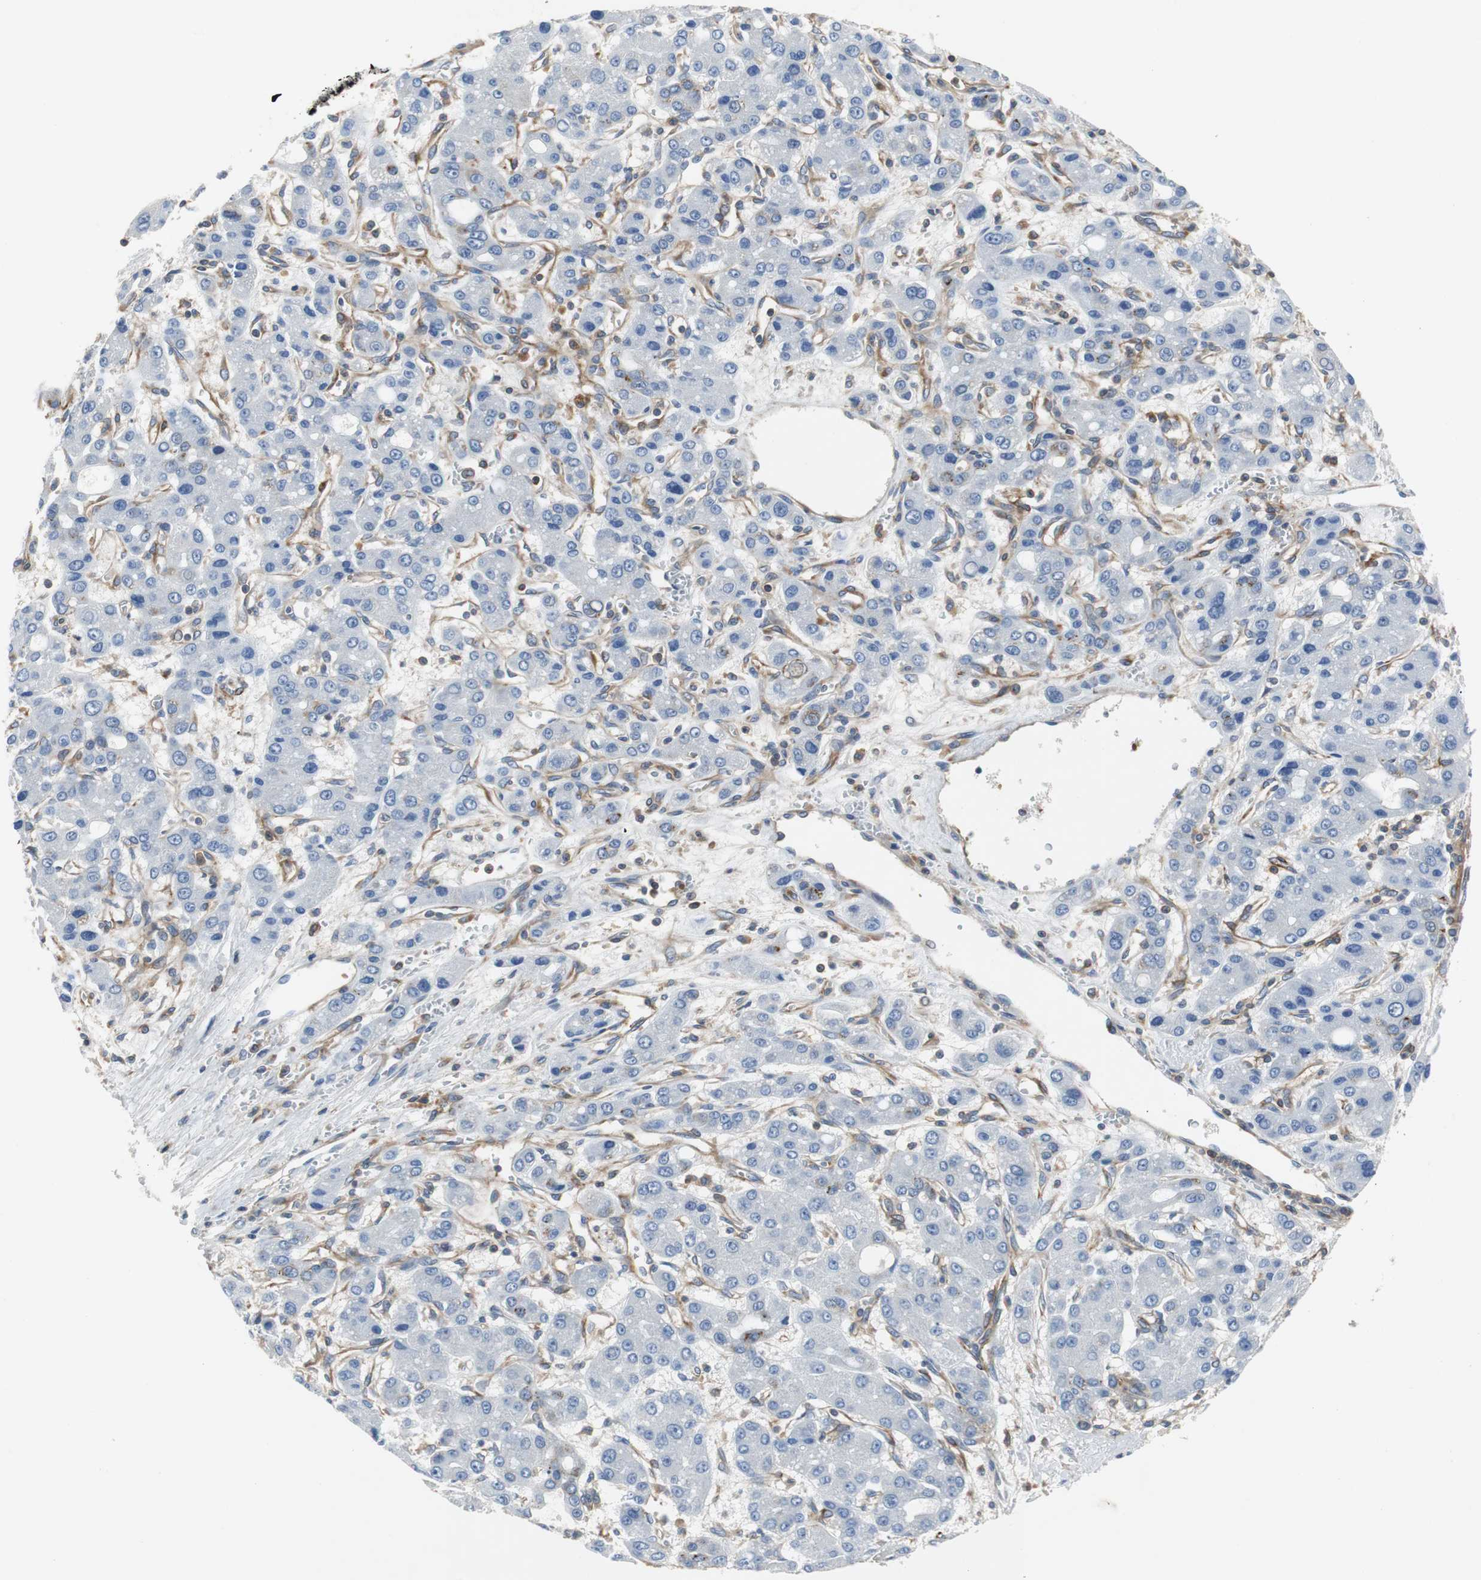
{"staining": {"intensity": "negative", "quantity": "none", "location": "none"}, "tissue": "liver cancer", "cell_type": "Tumor cells", "image_type": "cancer", "snomed": [{"axis": "morphology", "description": "Carcinoma, Hepatocellular, NOS"}, {"axis": "topography", "description": "Liver"}], "caption": "This is an immunohistochemistry histopathology image of liver cancer. There is no expression in tumor cells.", "gene": "GYS1", "patient": {"sex": "male", "age": 55}}